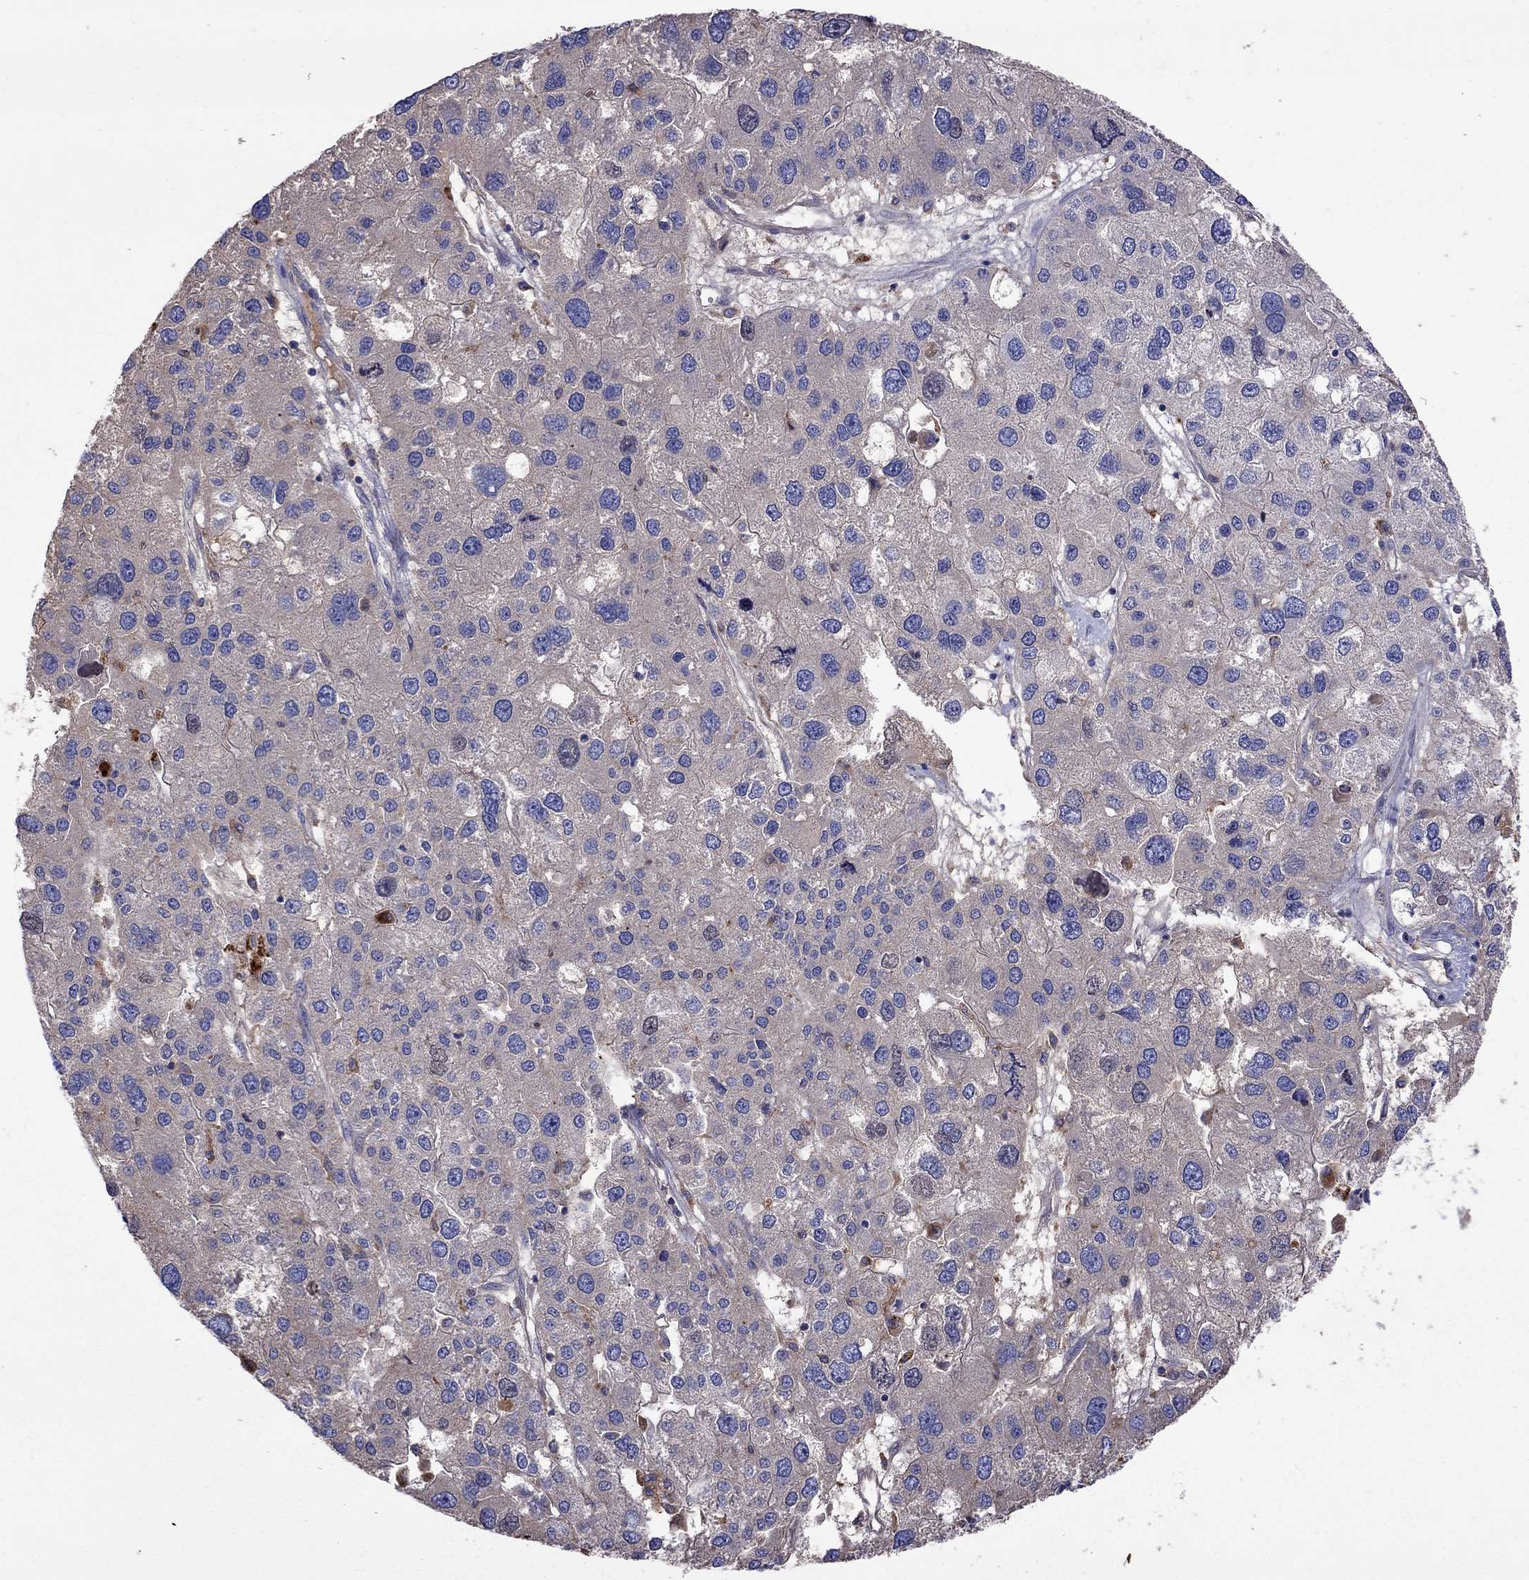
{"staining": {"intensity": "moderate", "quantity": "<25%", "location": "cytoplasmic/membranous"}, "tissue": "liver cancer", "cell_type": "Tumor cells", "image_type": "cancer", "snomed": [{"axis": "morphology", "description": "Carcinoma, Hepatocellular, NOS"}, {"axis": "topography", "description": "Liver"}], "caption": "Immunohistochemistry (IHC) histopathology image of human hepatocellular carcinoma (liver) stained for a protein (brown), which demonstrates low levels of moderate cytoplasmic/membranous staining in about <25% of tumor cells.", "gene": "SERPINA3", "patient": {"sex": "male", "age": 73}}